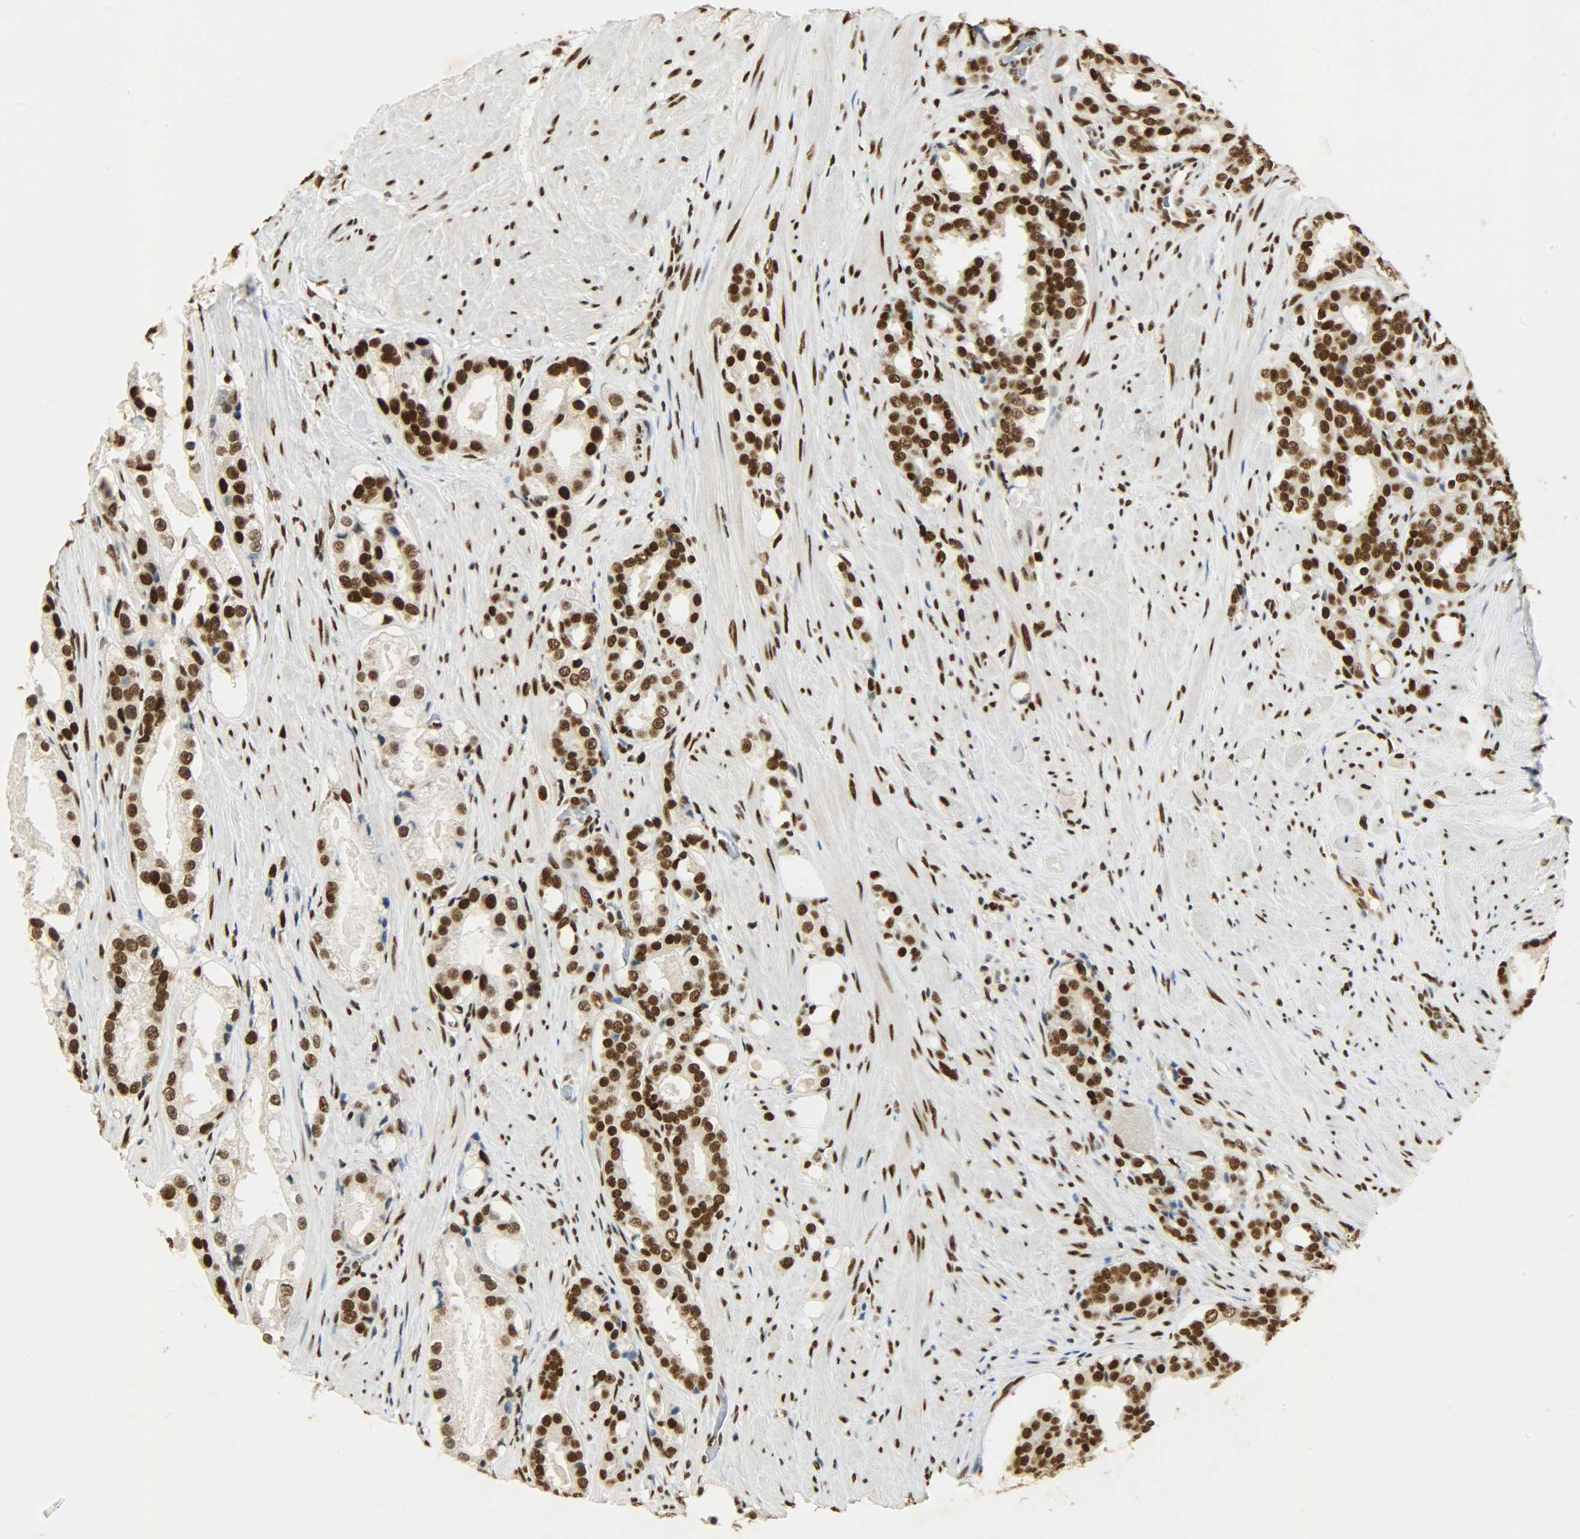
{"staining": {"intensity": "strong", "quantity": ">75%", "location": "nuclear"}, "tissue": "prostate cancer", "cell_type": "Tumor cells", "image_type": "cancer", "snomed": [{"axis": "morphology", "description": "Adenocarcinoma, Medium grade"}, {"axis": "topography", "description": "Prostate"}], "caption": "Prostate medium-grade adenocarcinoma was stained to show a protein in brown. There is high levels of strong nuclear positivity in approximately >75% of tumor cells.", "gene": "KHDRBS1", "patient": {"sex": "male", "age": 60}}